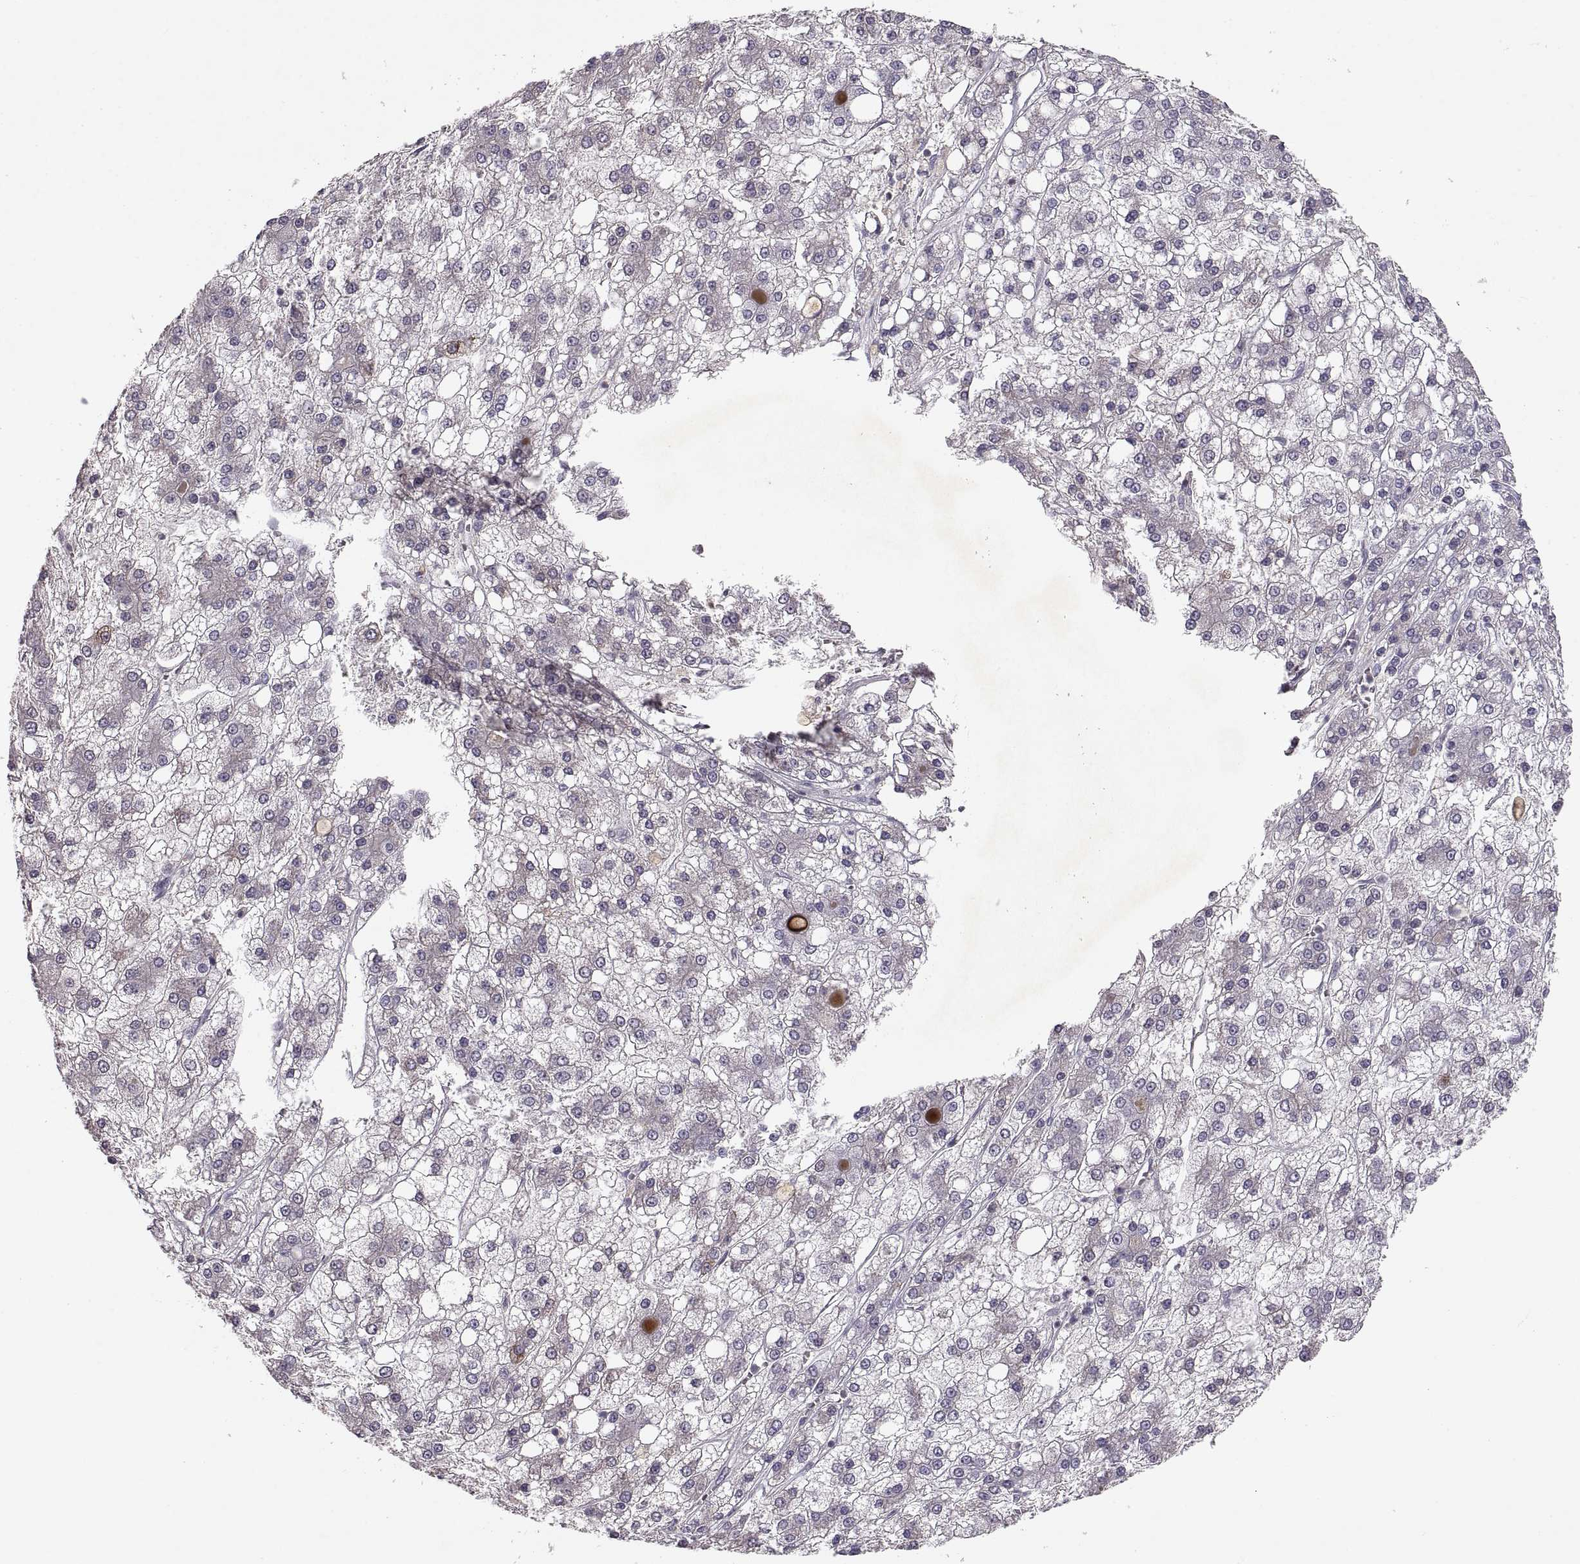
{"staining": {"intensity": "negative", "quantity": "none", "location": "none"}, "tissue": "liver cancer", "cell_type": "Tumor cells", "image_type": "cancer", "snomed": [{"axis": "morphology", "description": "Carcinoma, Hepatocellular, NOS"}, {"axis": "topography", "description": "Liver"}], "caption": "This is a micrograph of immunohistochemistry (IHC) staining of liver cancer (hepatocellular carcinoma), which shows no expression in tumor cells.", "gene": "ADAM11", "patient": {"sex": "male", "age": 73}}